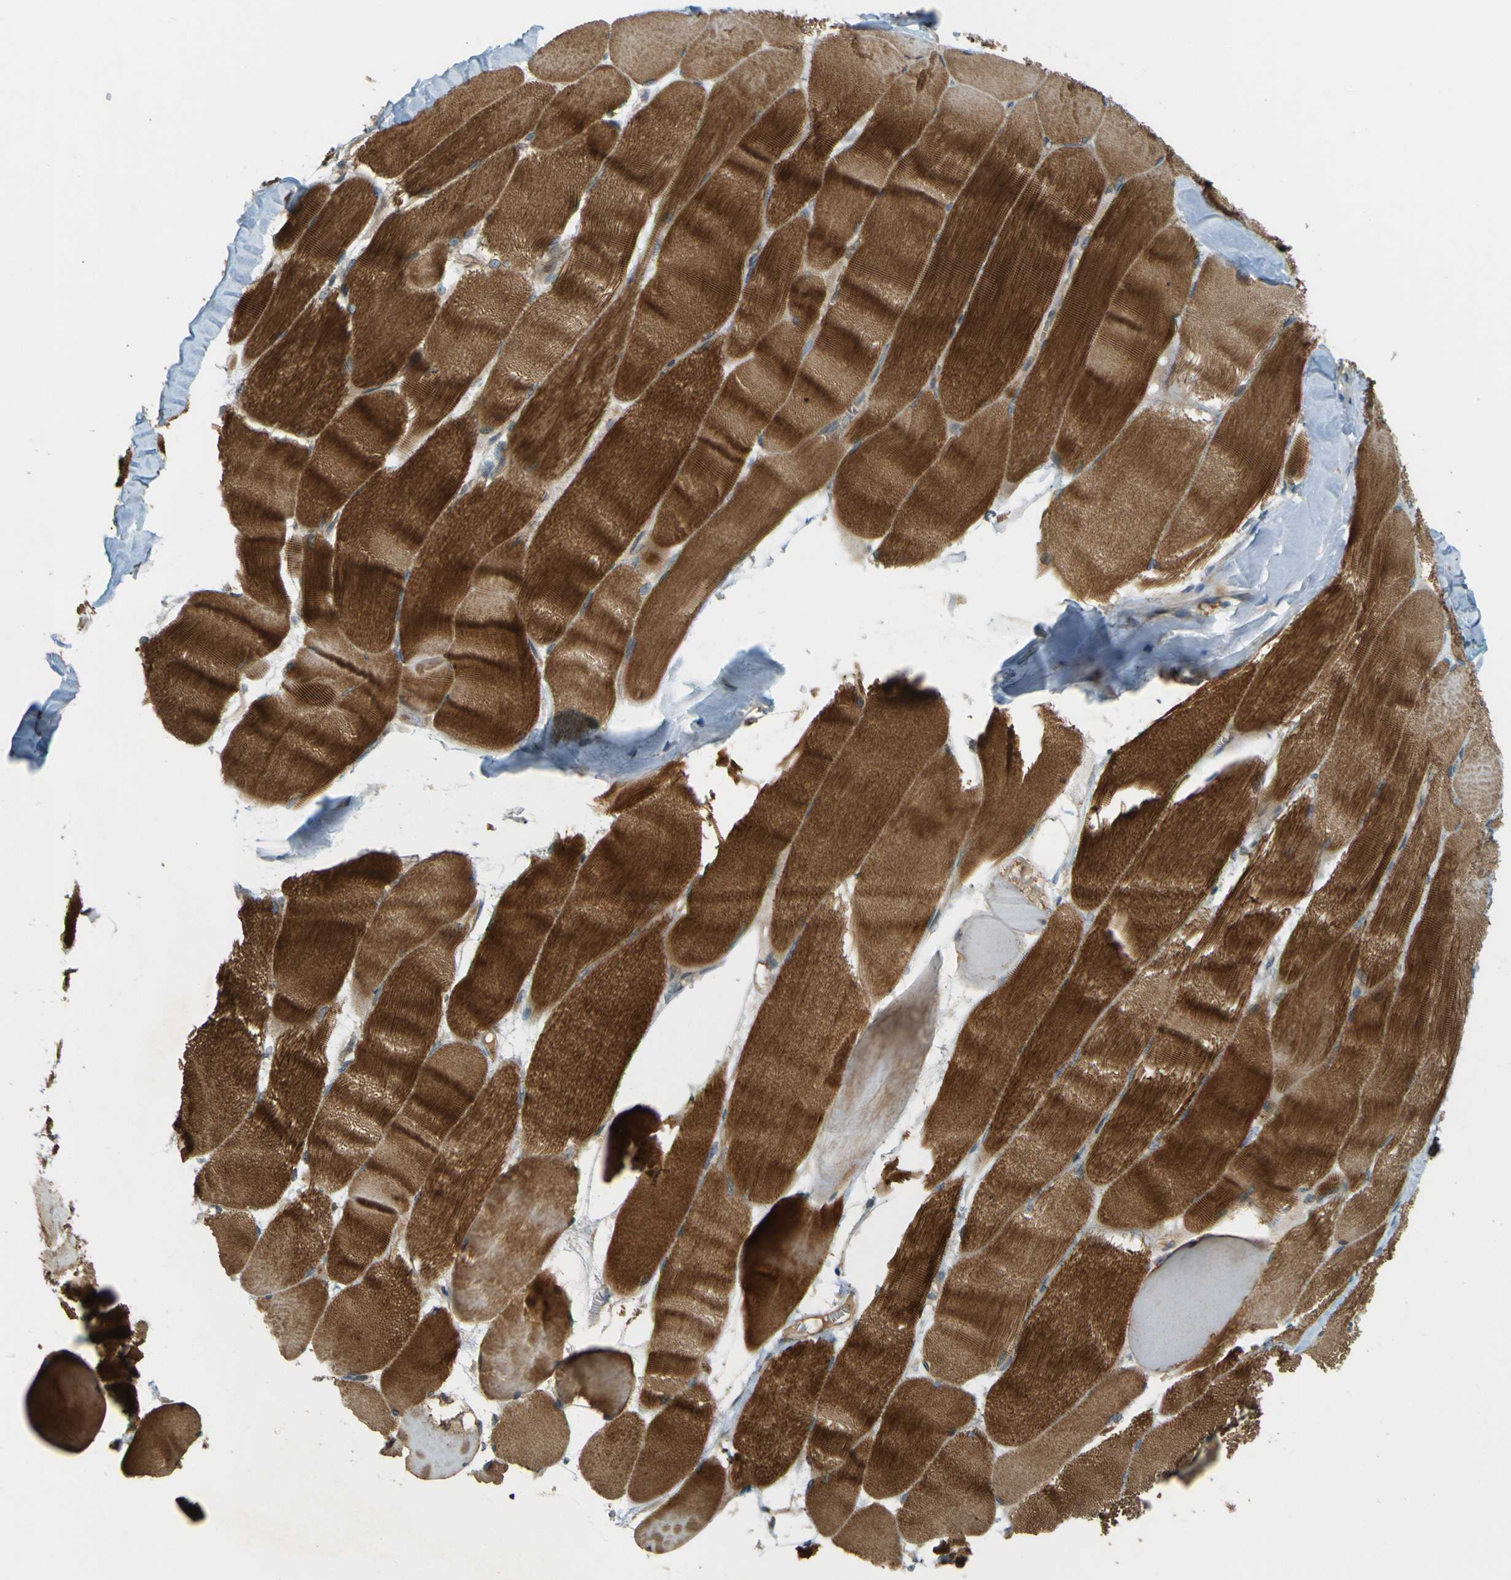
{"staining": {"intensity": "strong", "quantity": ">75%", "location": "cytoplasmic/membranous"}, "tissue": "skeletal muscle", "cell_type": "Myocytes", "image_type": "normal", "snomed": [{"axis": "morphology", "description": "Normal tissue, NOS"}, {"axis": "morphology", "description": "Squamous cell carcinoma, NOS"}, {"axis": "topography", "description": "Skeletal muscle"}], "caption": "Protein staining displays strong cytoplasmic/membranous expression in approximately >75% of myocytes in normal skeletal muscle. The staining is performed using DAB (3,3'-diaminobenzidine) brown chromogen to label protein expression. The nuclei are counter-stained blue using hematoxylin.", "gene": "LPCAT1", "patient": {"sex": "male", "age": 51}}